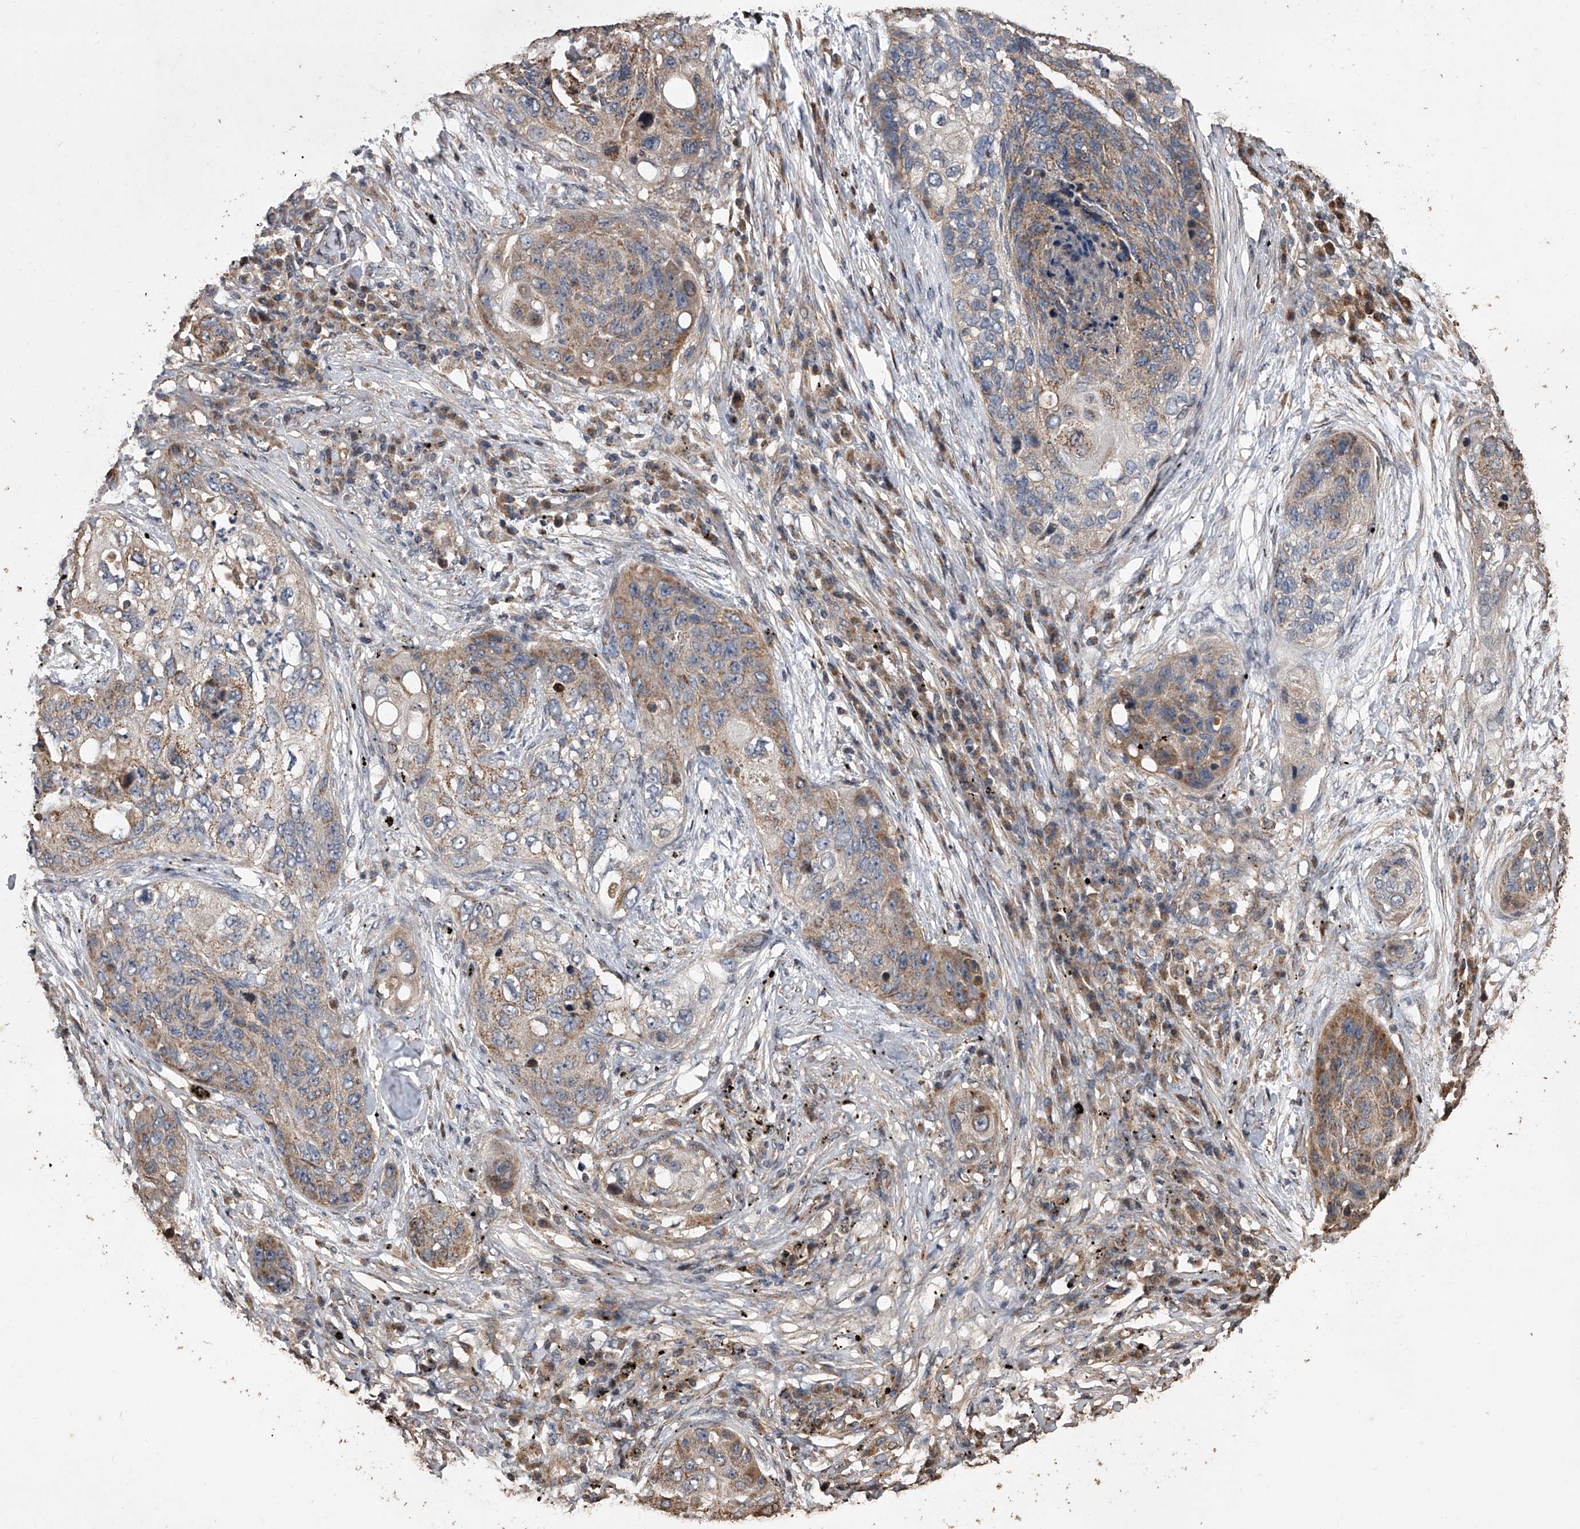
{"staining": {"intensity": "moderate", "quantity": ">75%", "location": "cytoplasmic/membranous"}, "tissue": "lung cancer", "cell_type": "Tumor cells", "image_type": "cancer", "snomed": [{"axis": "morphology", "description": "Squamous cell carcinoma, NOS"}, {"axis": "topography", "description": "Lung"}], "caption": "Lung cancer (squamous cell carcinoma) tissue reveals moderate cytoplasmic/membranous positivity in about >75% of tumor cells, visualized by immunohistochemistry.", "gene": "LTV1", "patient": {"sex": "female", "age": 63}}